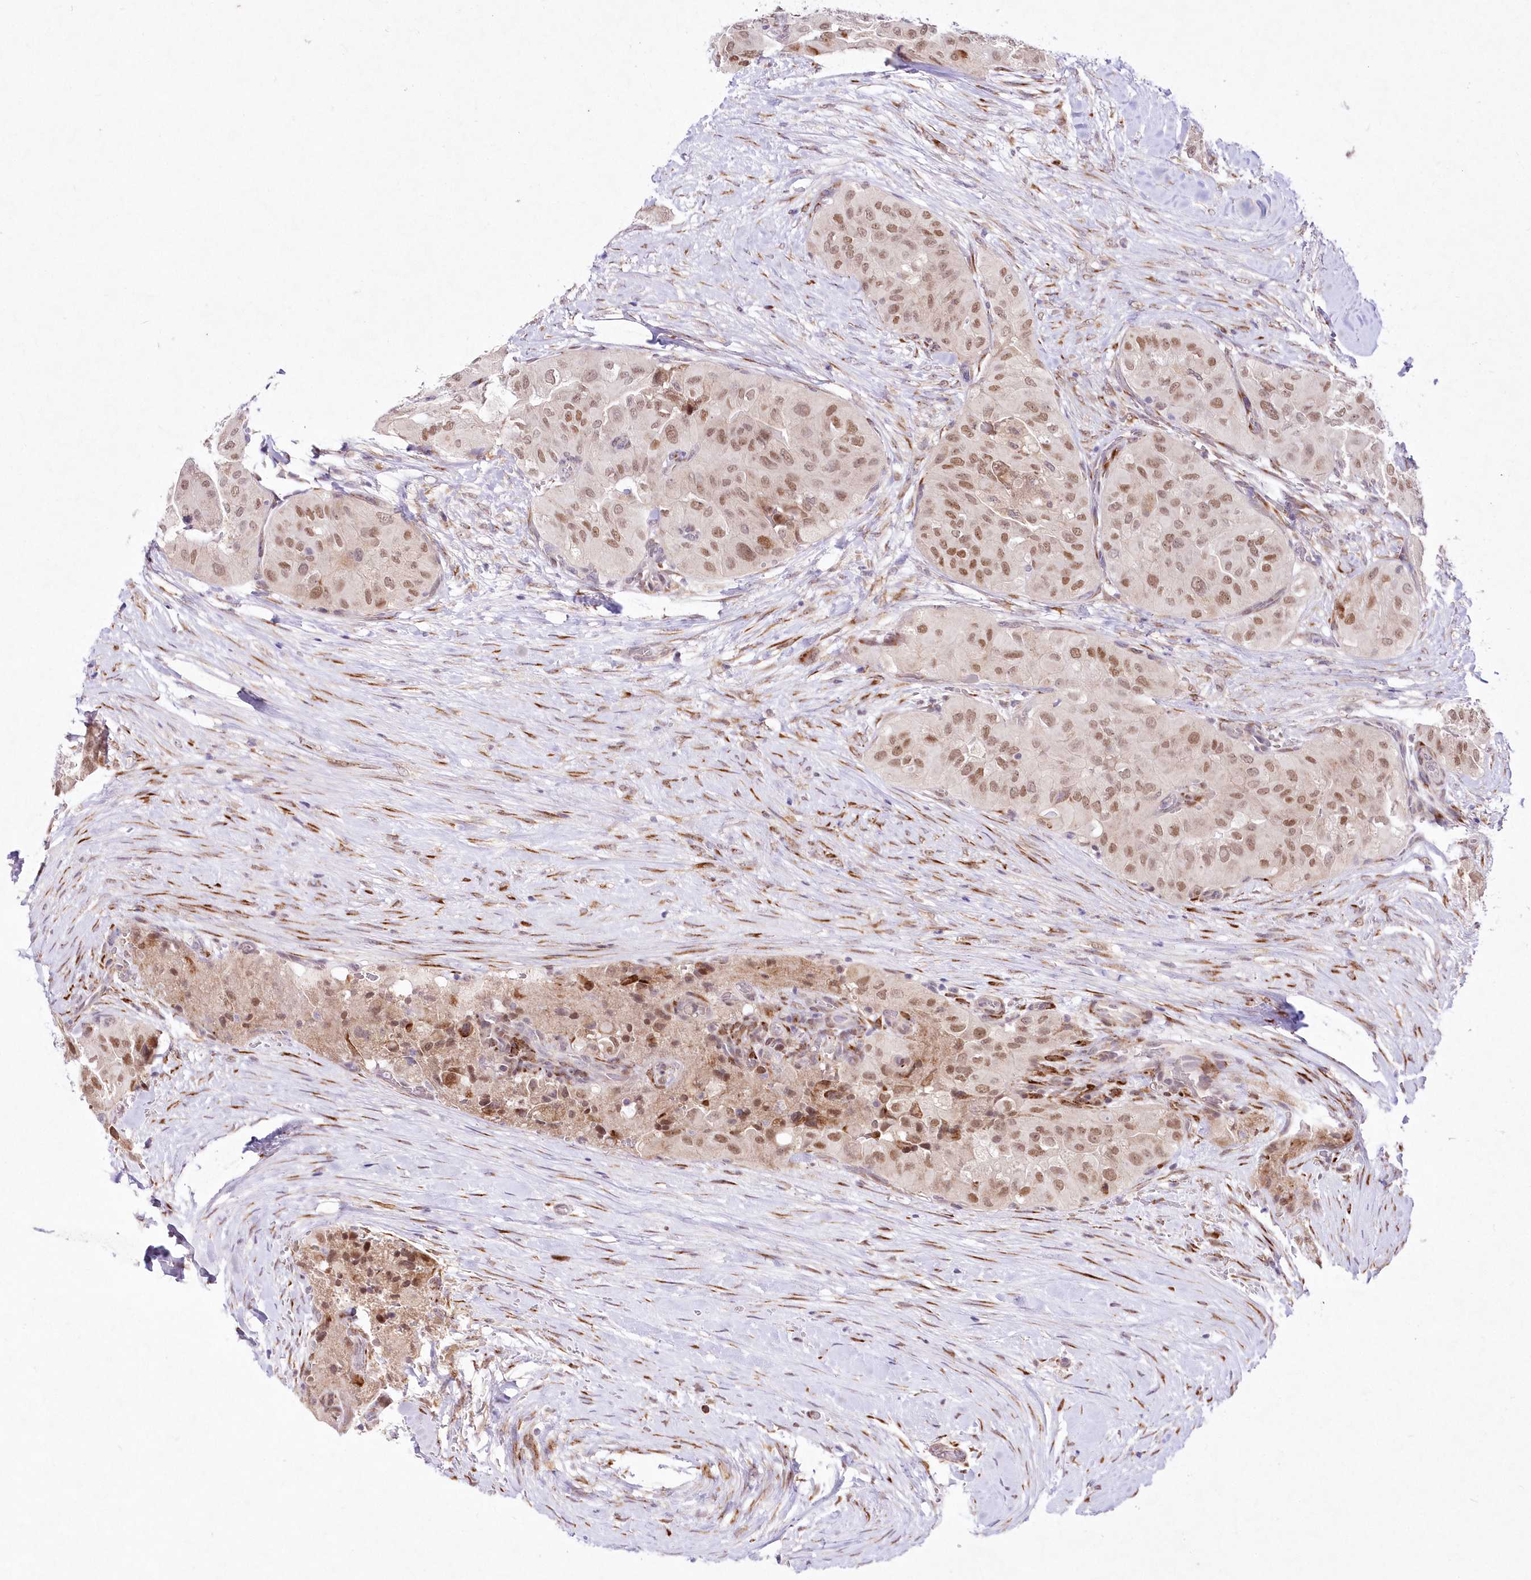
{"staining": {"intensity": "moderate", "quantity": ">75%", "location": "nuclear"}, "tissue": "thyroid cancer", "cell_type": "Tumor cells", "image_type": "cancer", "snomed": [{"axis": "morphology", "description": "Papillary adenocarcinoma, NOS"}, {"axis": "topography", "description": "Thyroid gland"}], "caption": "This image reveals IHC staining of human thyroid cancer (papillary adenocarcinoma), with medium moderate nuclear expression in about >75% of tumor cells.", "gene": "LDB1", "patient": {"sex": "female", "age": 59}}